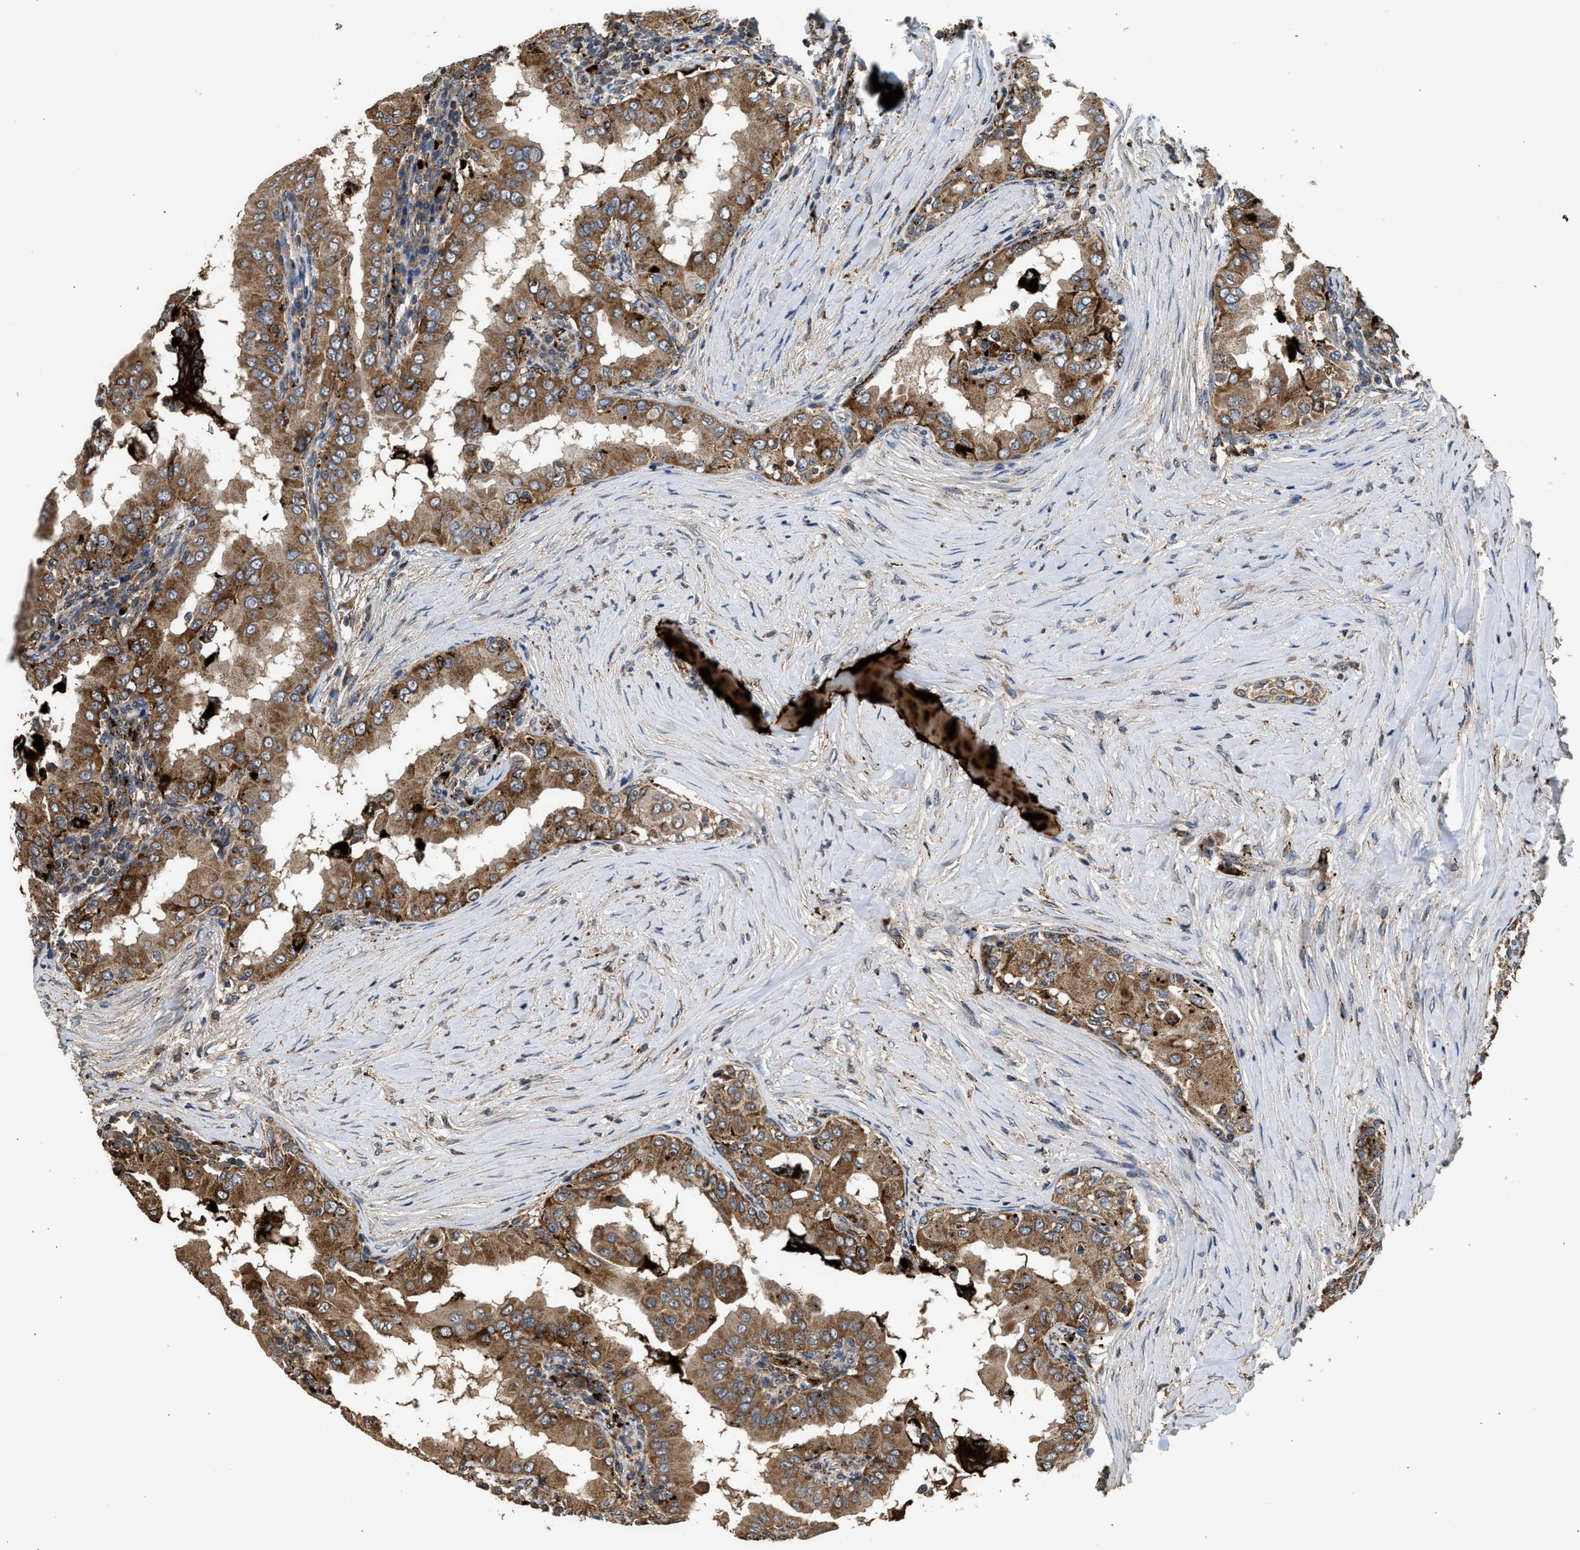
{"staining": {"intensity": "moderate", "quantity": ">75%", "location": "cytoplasmic/membranous"}, "tissue": "thyroid cancer", "cell_type": "Tumor cells", "image_type": "cancer", "snomed": [{"axis": "morphology", "description": "Papillary adenocarcinoma, NOS"}, {"axis": "topography", "description": "Thyroid gland"}], "caption": "This image reveals IHC staining of human thyroid cancer (papillary adenocarcinoma), with medium moderate cytoplasmic/membranous staining in about >75% of tumor cells.", "gene": "CTSV", "patient": {"sex": "male", "age": 33}}